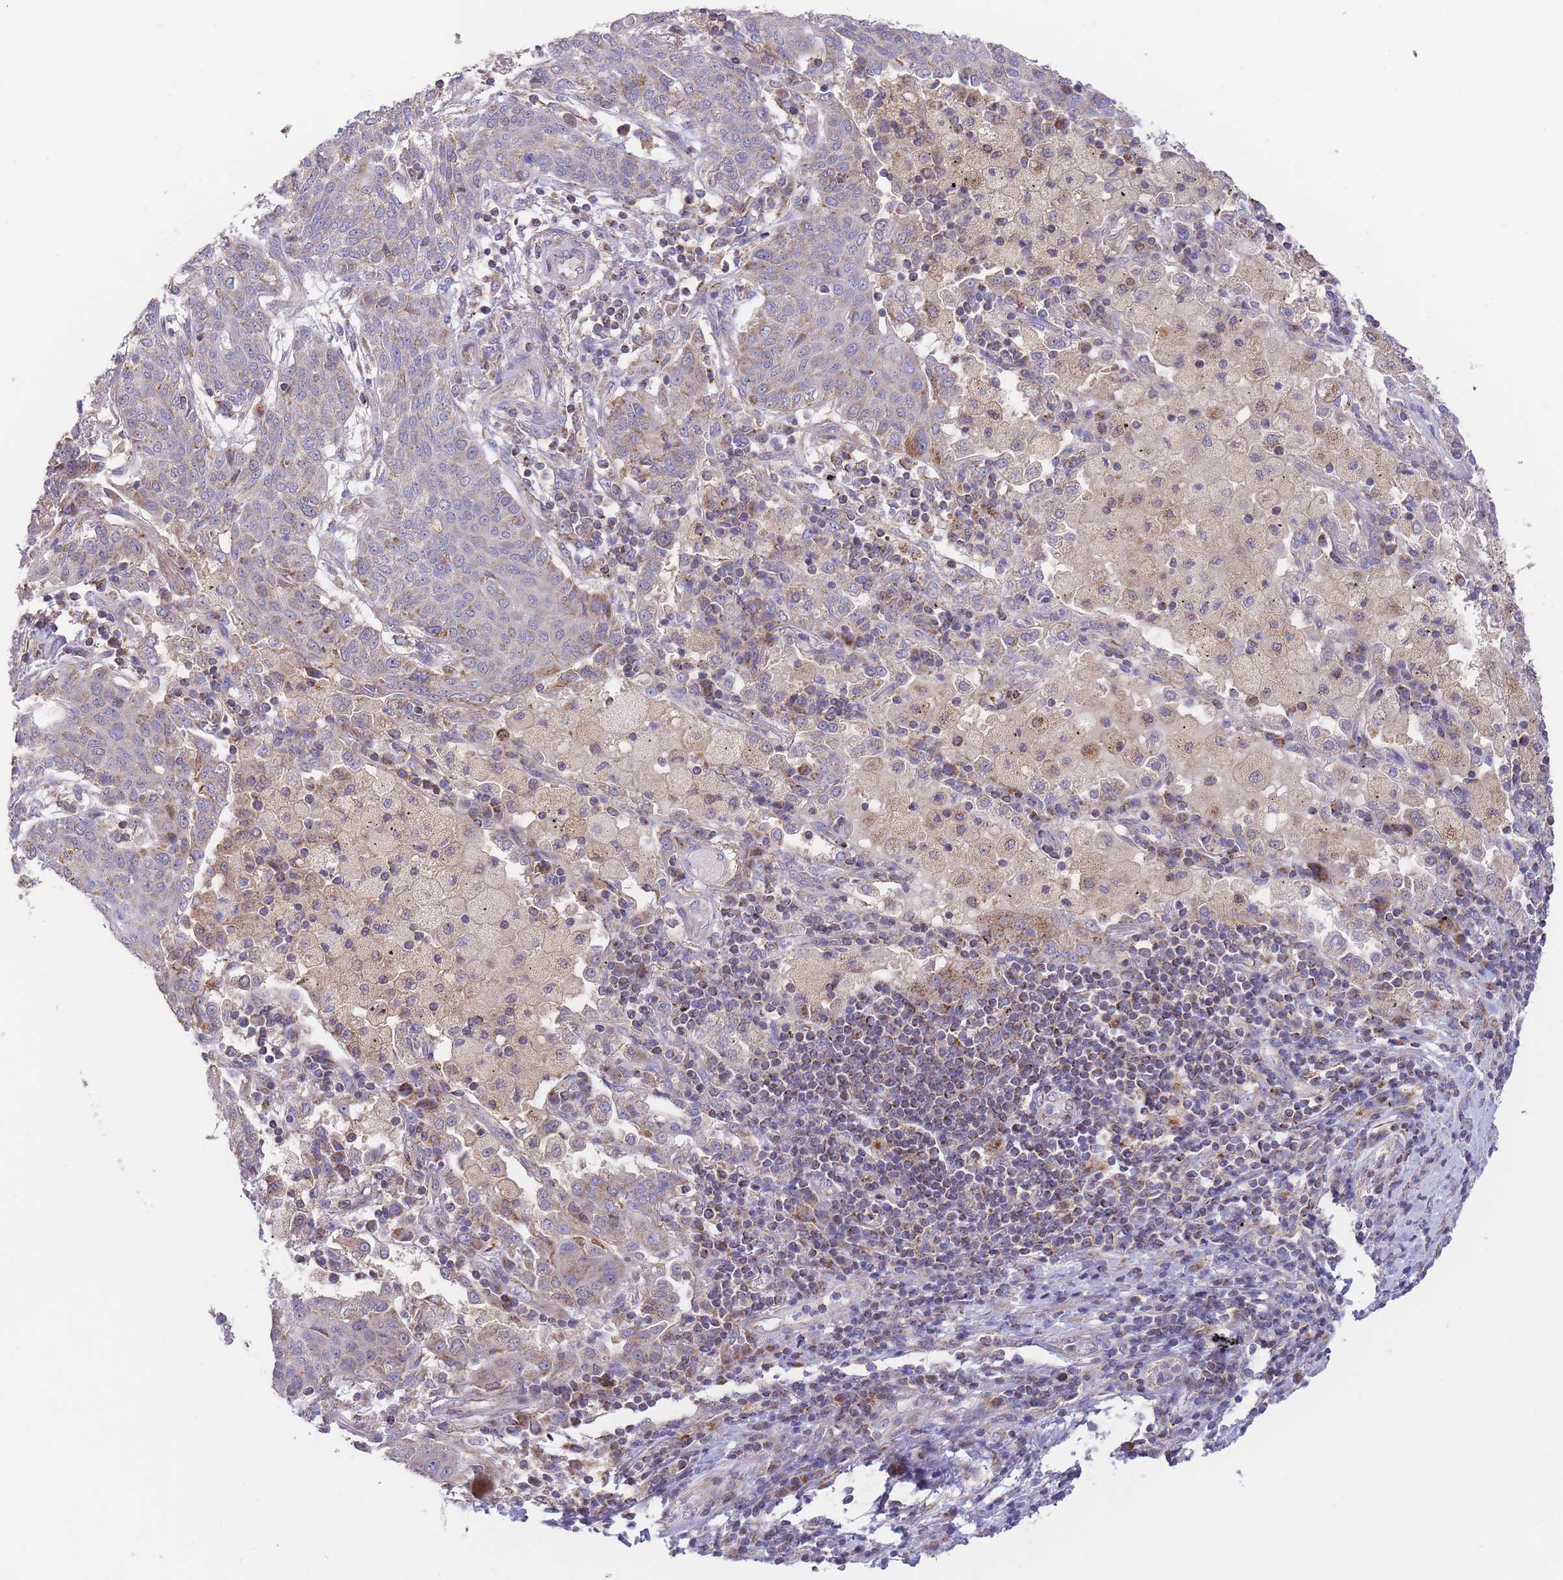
{"staining": {"intensity": "moderate", "quantity": "<25%", "location": "cytoplasmic/membranous"}, "tissue": "lung cancer", "cell_type": "Tumor cells", "image_type": "cancer", "snomed": [{"axis": "morphology", "description": "Squamous cell carcinoma, NOS"}, {"axis": "topography", "description": "Lung"}], "caption": "A low amount of moderate cytoplasmic/membranous staining is seen in approximately <25% of tumor cells in lung cancer tissue.", "gene": "SLC25A42", "patient": {"sex": "female", "age": 70}}